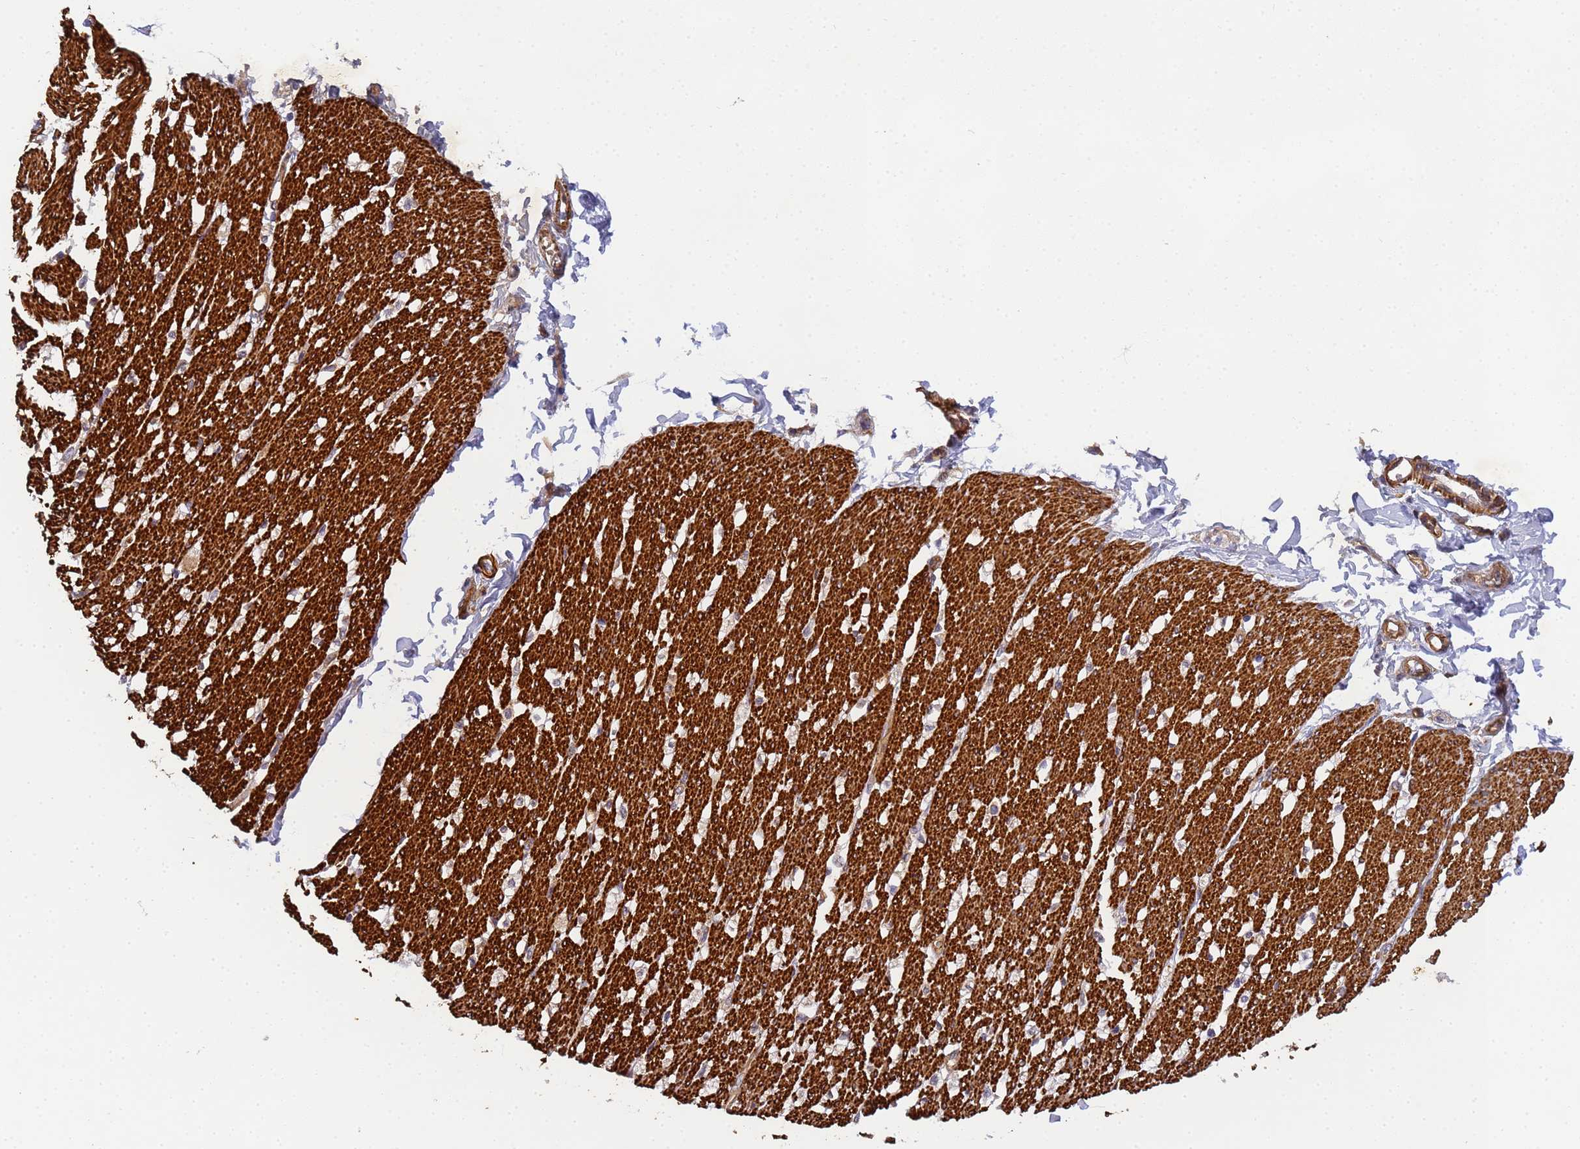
{"staining": {"intensity": "strong", "quantity": ">75%", "location": "cytoplasmic/membranous"}, "tissue": "smooth muscle", "cell_type": "Smooth muscle cells", "image_type": "normal", "snomed": [{"axis": "morphology", "description": "Normal tissue, NOS"}, {"axis": "morphology", "description": "Adenocarcinoma, NOS"}, {"axis": "topography", "description": "Colon"}, {"axis": "topography", "description": "Peripheral nerve tissue"}], "caption": "The photomicrograph reveals a brown stain indicating the presence of a protein in the cytoplasmic/membranous of smooth muscle cells in smooth muscle. The protein is shown in brown color, while the nuclei are stained blue.", "gene": "RALGAPA2", "patient": {"sex": "male", "age": 14}}